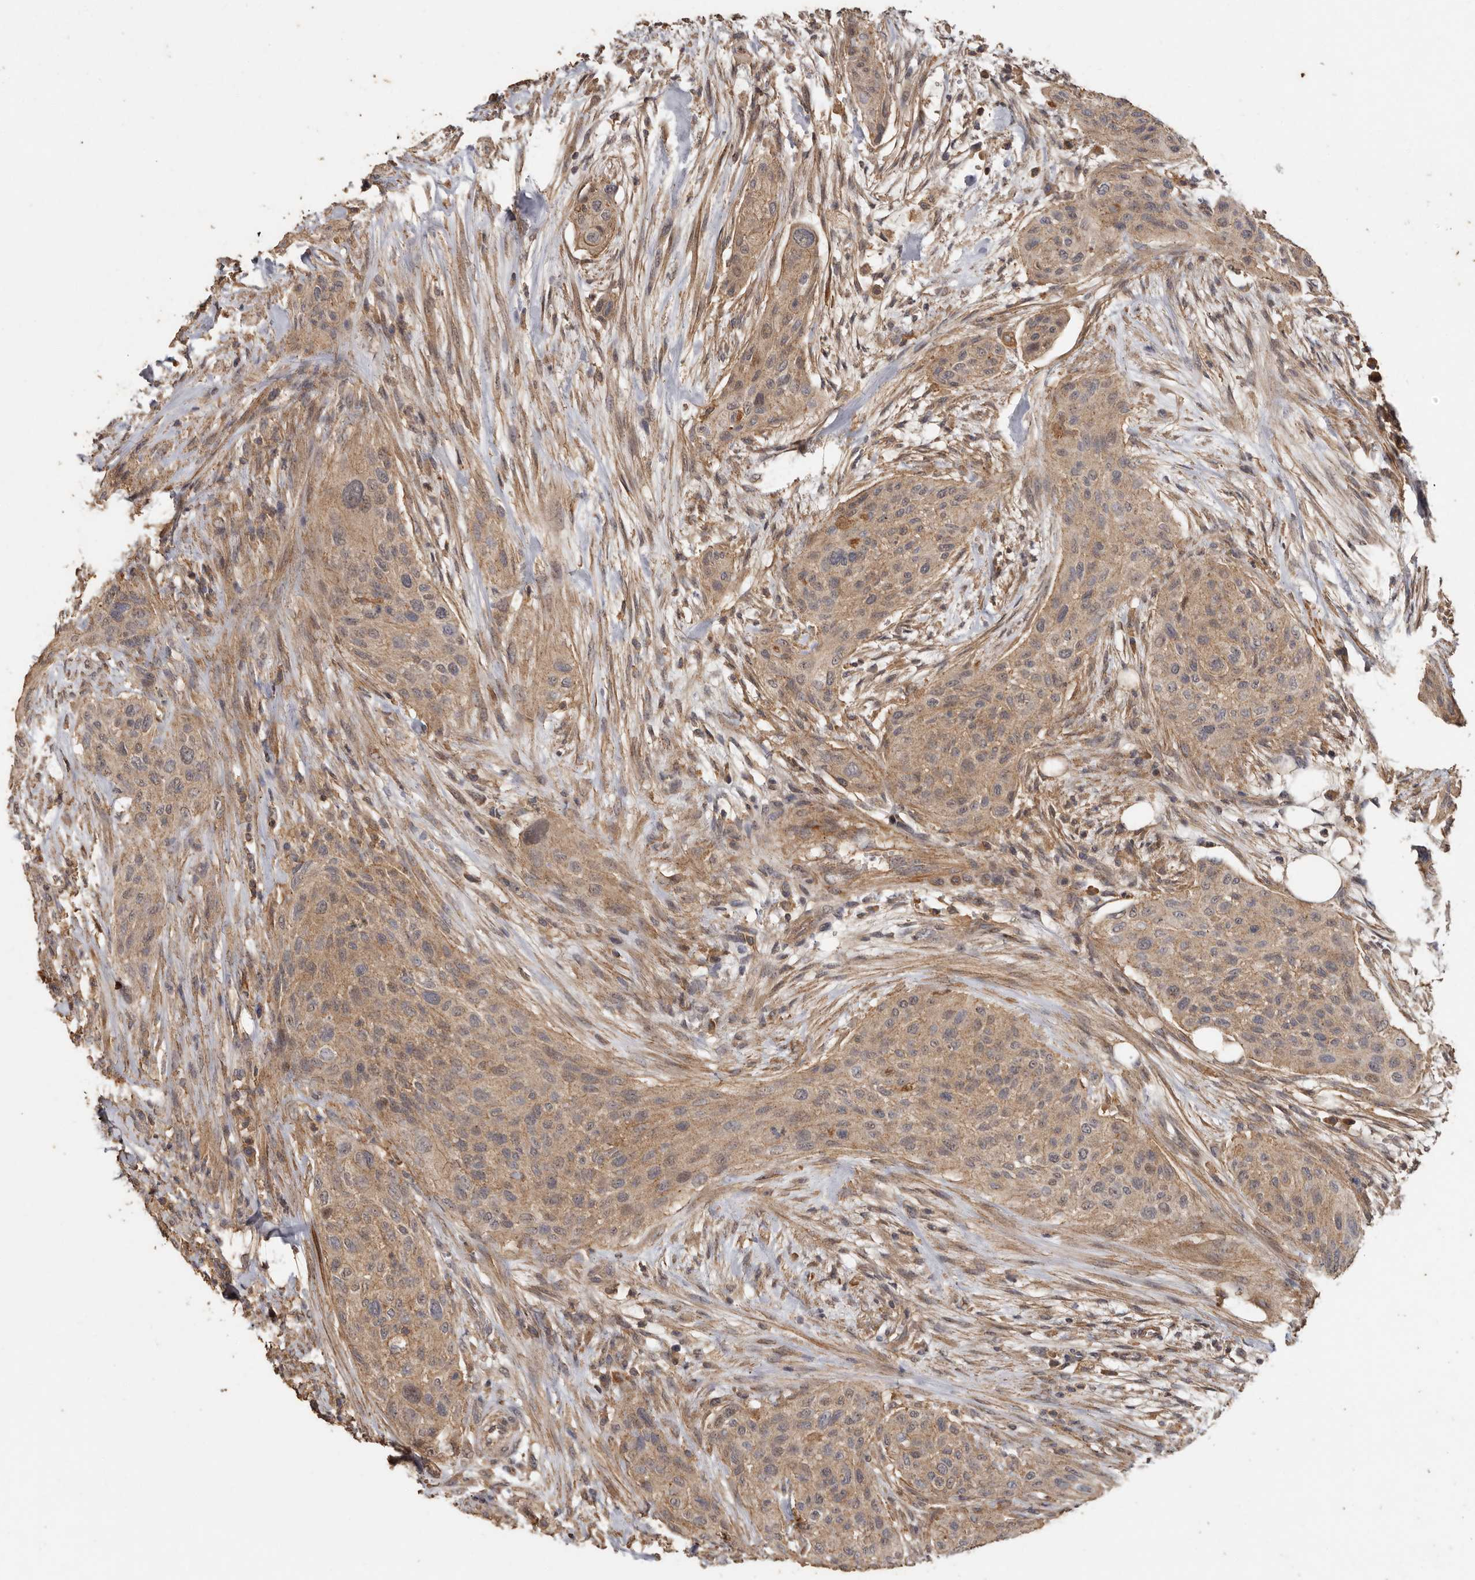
{"staining": {"intensity": "moderate", "quantity": ">75%", "location": "cytoplasmic/membranous"}, "tissue": "urothelial cancer", "cell_type": "Tumor cells", "image_type": "cancer", "snomed": [{"axis": "morphology", "description": "Urothelial carcinoma, High grade"}, {"axis": "topography", "description": "Urinary bladder"}], "caption": "Protein analysis of high-grade urothelial carcinoma tissue reveals moderate cytoplasmic/membranous staining in about >75% of tumor cells. (Stains: DAB (3,3'-diaminobenzidine) in brown, nuclei in blue, Microscopy: brightfield microscopy at high magnification).", "gene": "RWDD1", "patient": {"sex": "male", "age": 35}}